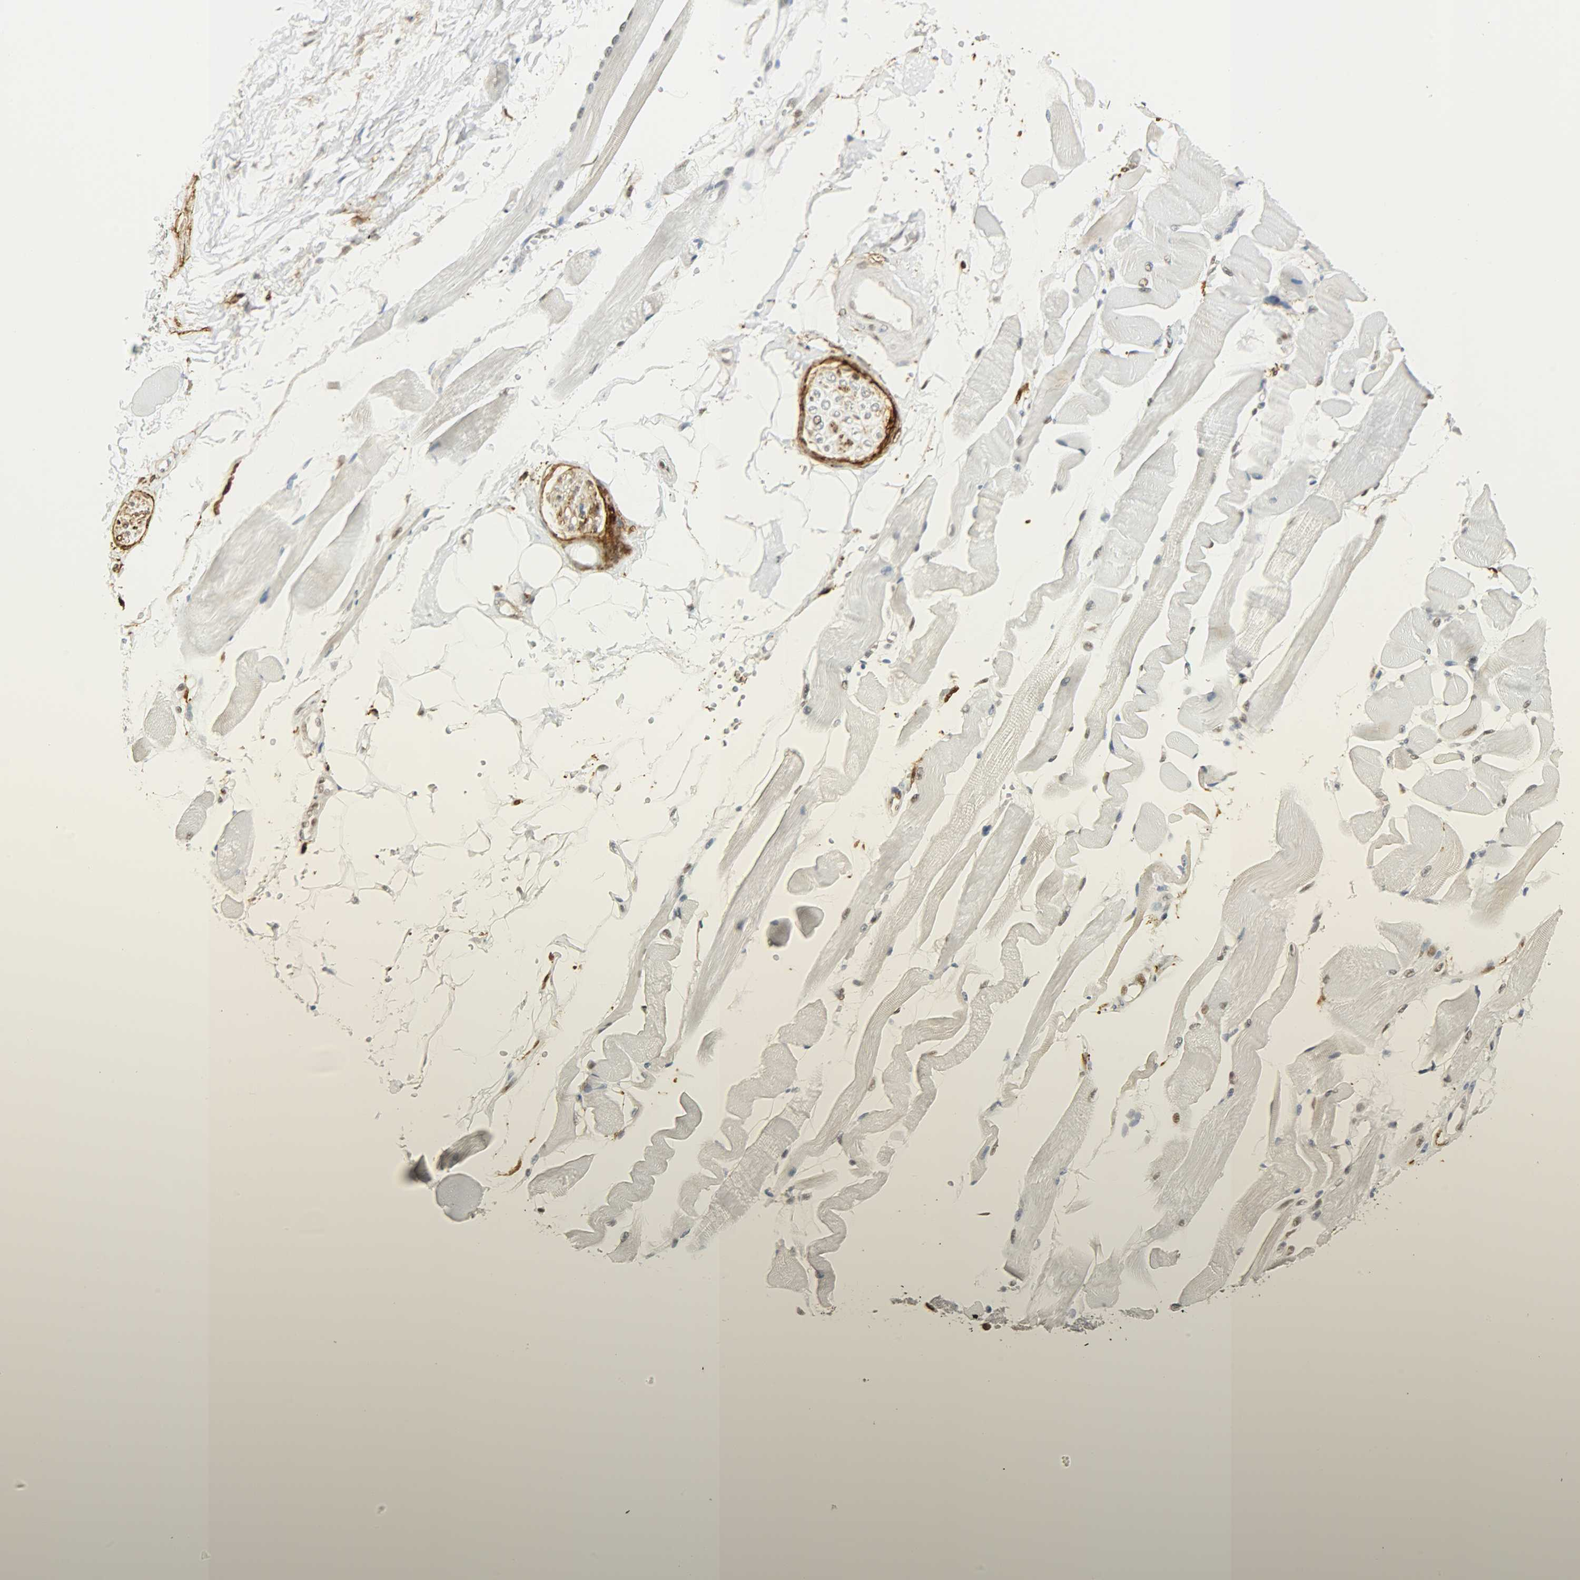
{"staining": {"intensity": "negative", "quantity": "none", "location": "none"}, "tissue": "skeletal muscle", "cell_type": "Myocytes", "image_type": "normal", "snomed": [{"axis": "morphology", "description": "Normal tissue, NOS"}, {"axis": "topography", "description": "Skeletal muscle"}, {"axis": "topography", "description": "Peripheral nerve tissue"}], "caption": "This is an IHC image of benign skeletal muscle. There is no expression in myocytes.", "gene": "NGFR", "patient": {"sex": "female", "age": 84}}